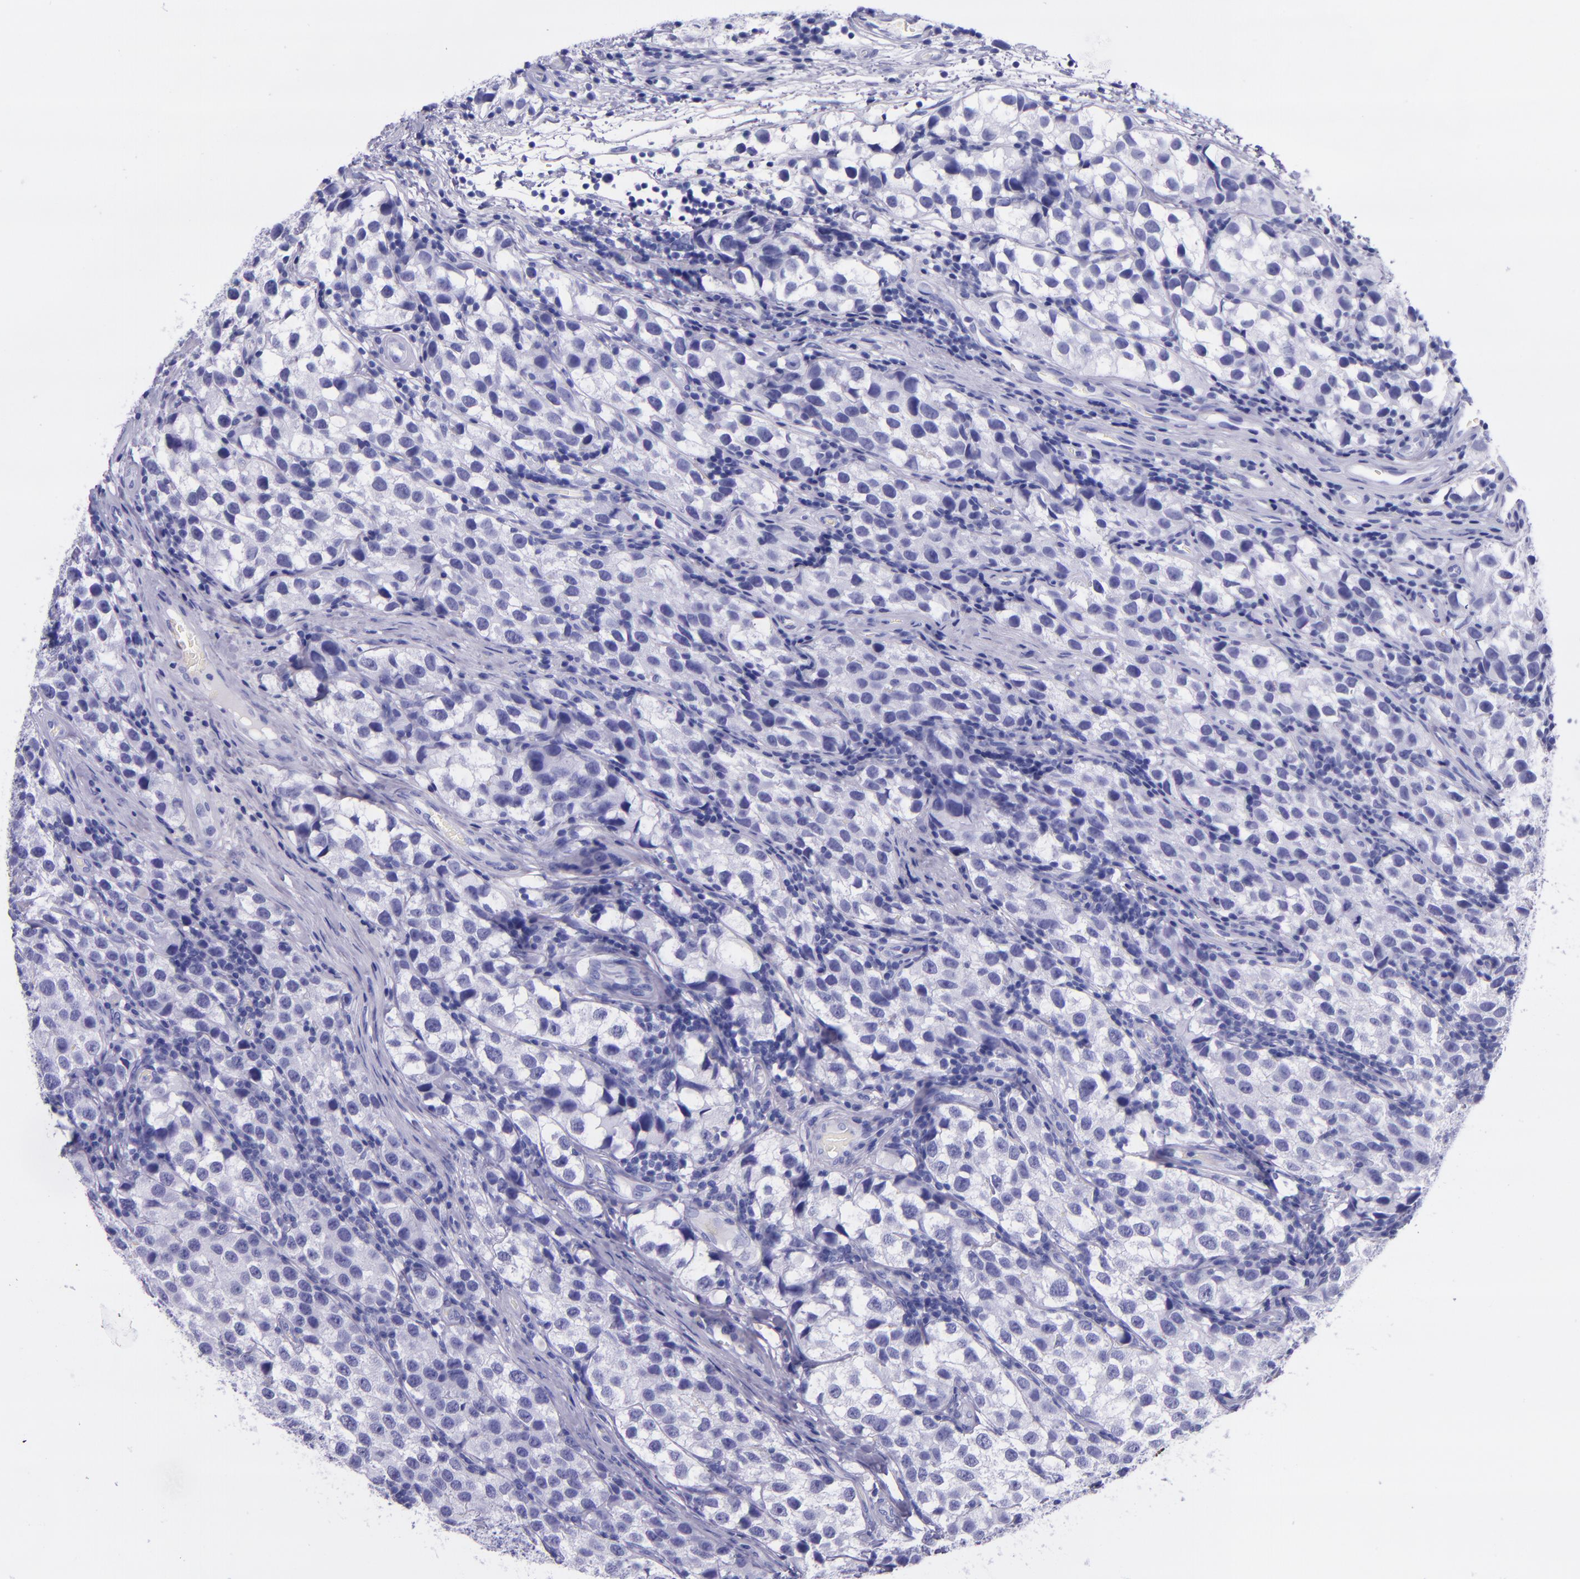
{"staining": {"intensity": "negative", "quantity": "none", "location": "none"}, "tissue": "testis cancer", "cell_type": "Tumor cells", "image_type": "cancer", "snomed": [{"axis": "morphology", "description": "Seminoma, NOS"}, {"axis": "topography", "description": "Testis"}], "caption": "This photomicrograph is of testis seminoma stained with immunohistochemistry to label a protein in brown with the nuclei are counter-stained blue. There is no expression in tumor cells.", "gene": "SLPI", "patient": {"sex": "male", "age": 39}}